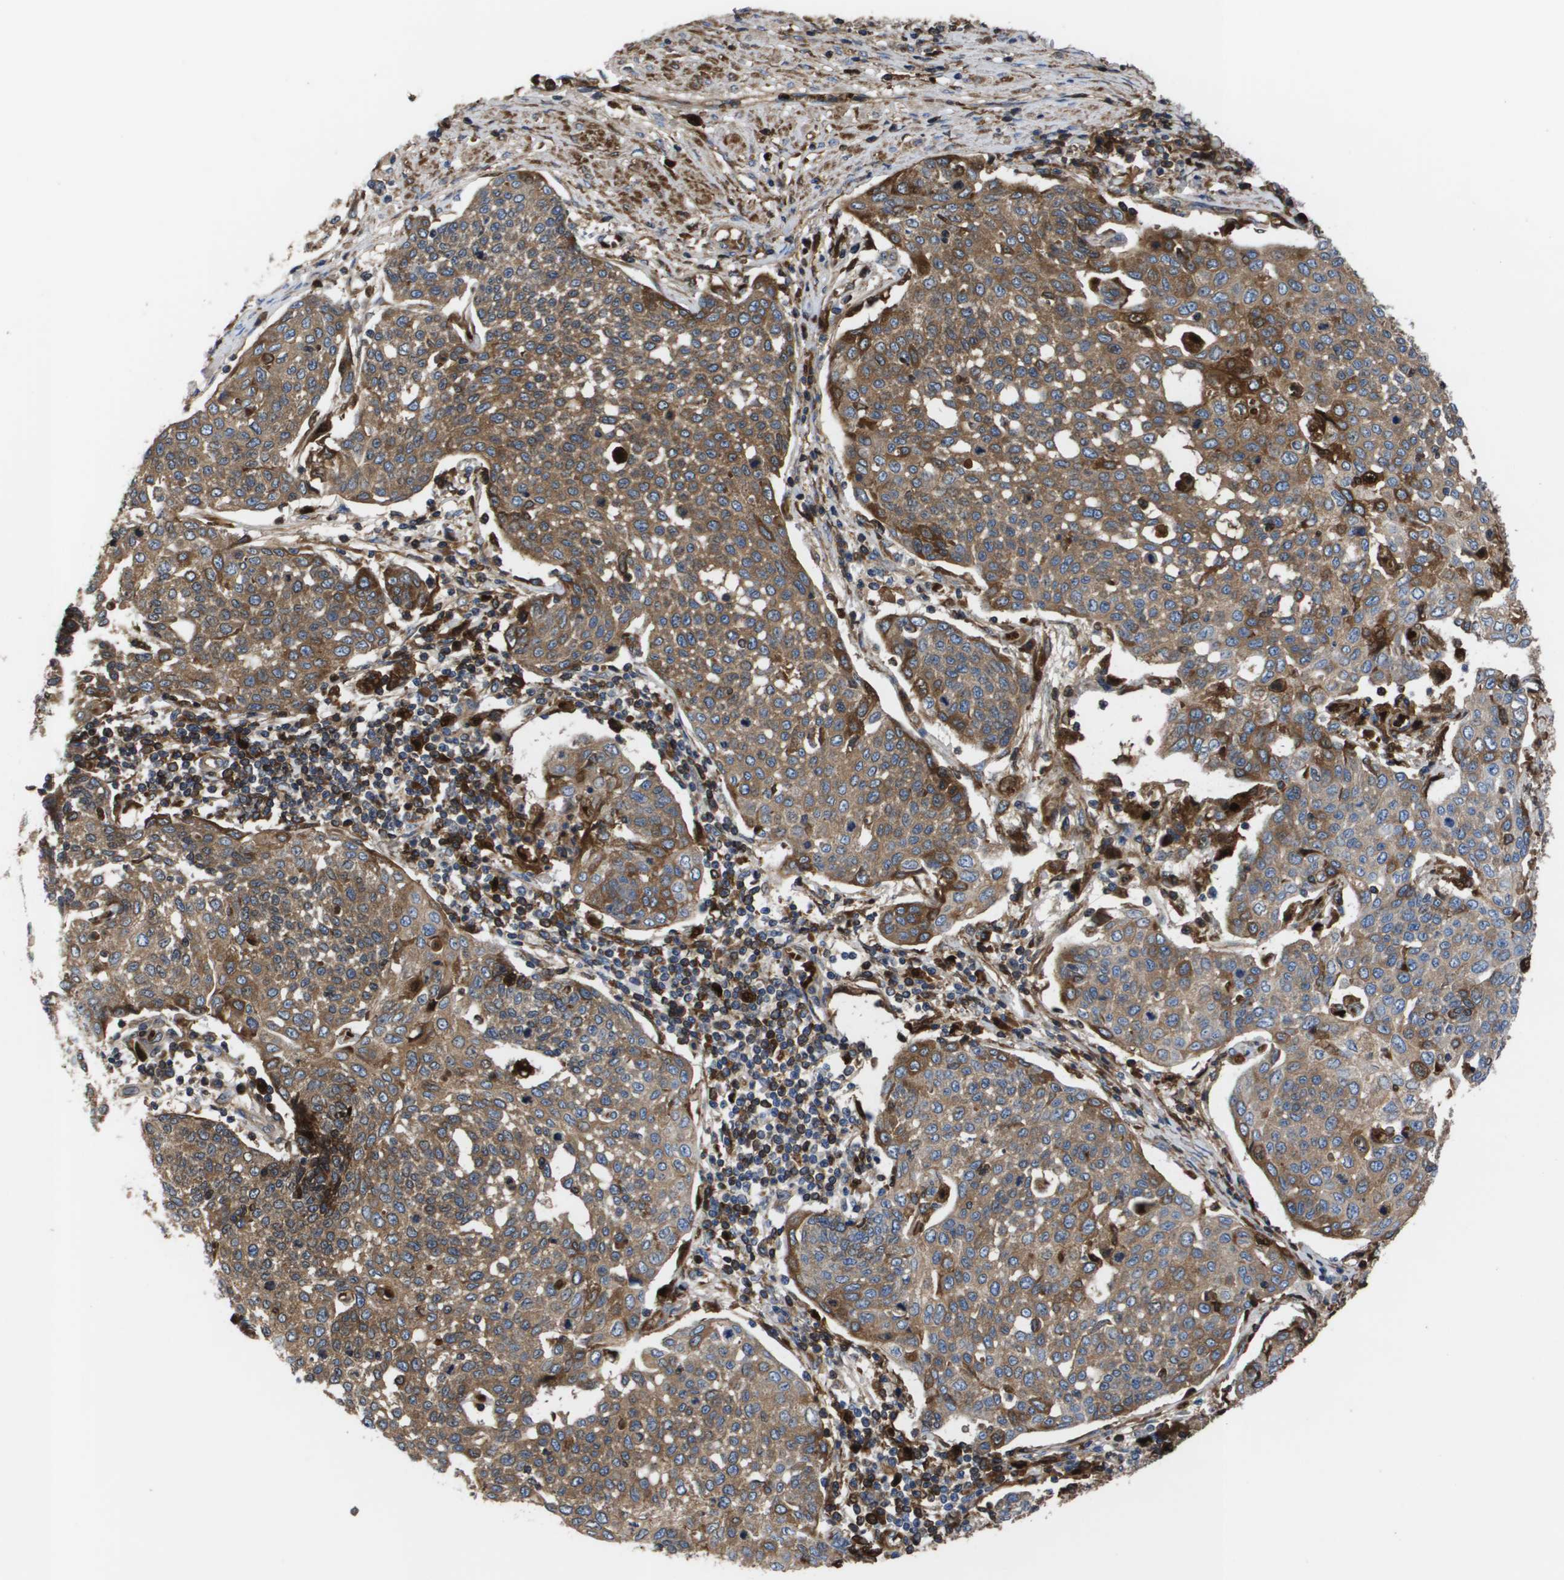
{"staining": {"intensity": "moderate", "quantity": ">75%", "location": "cytoplasmic/membranous"}, "tissue": "cervical cancer", "cell_type": "Tumor cells", "image_type": "cancer", "snomed": [{"axis": "morphology", "description": "Squamous cell carcinoma, NOS"}, {"axis": "topography", "description": "Cervix"}], "caption": "Human cervical cancer (squamous cell carcinoma) stained for a protein (brown) displays moderate cytoplasmic/membranous positive expression in about >75% of tumor cells.", "gene": "SERPINA6", "patient": {"sex": "female", "age": 34}}